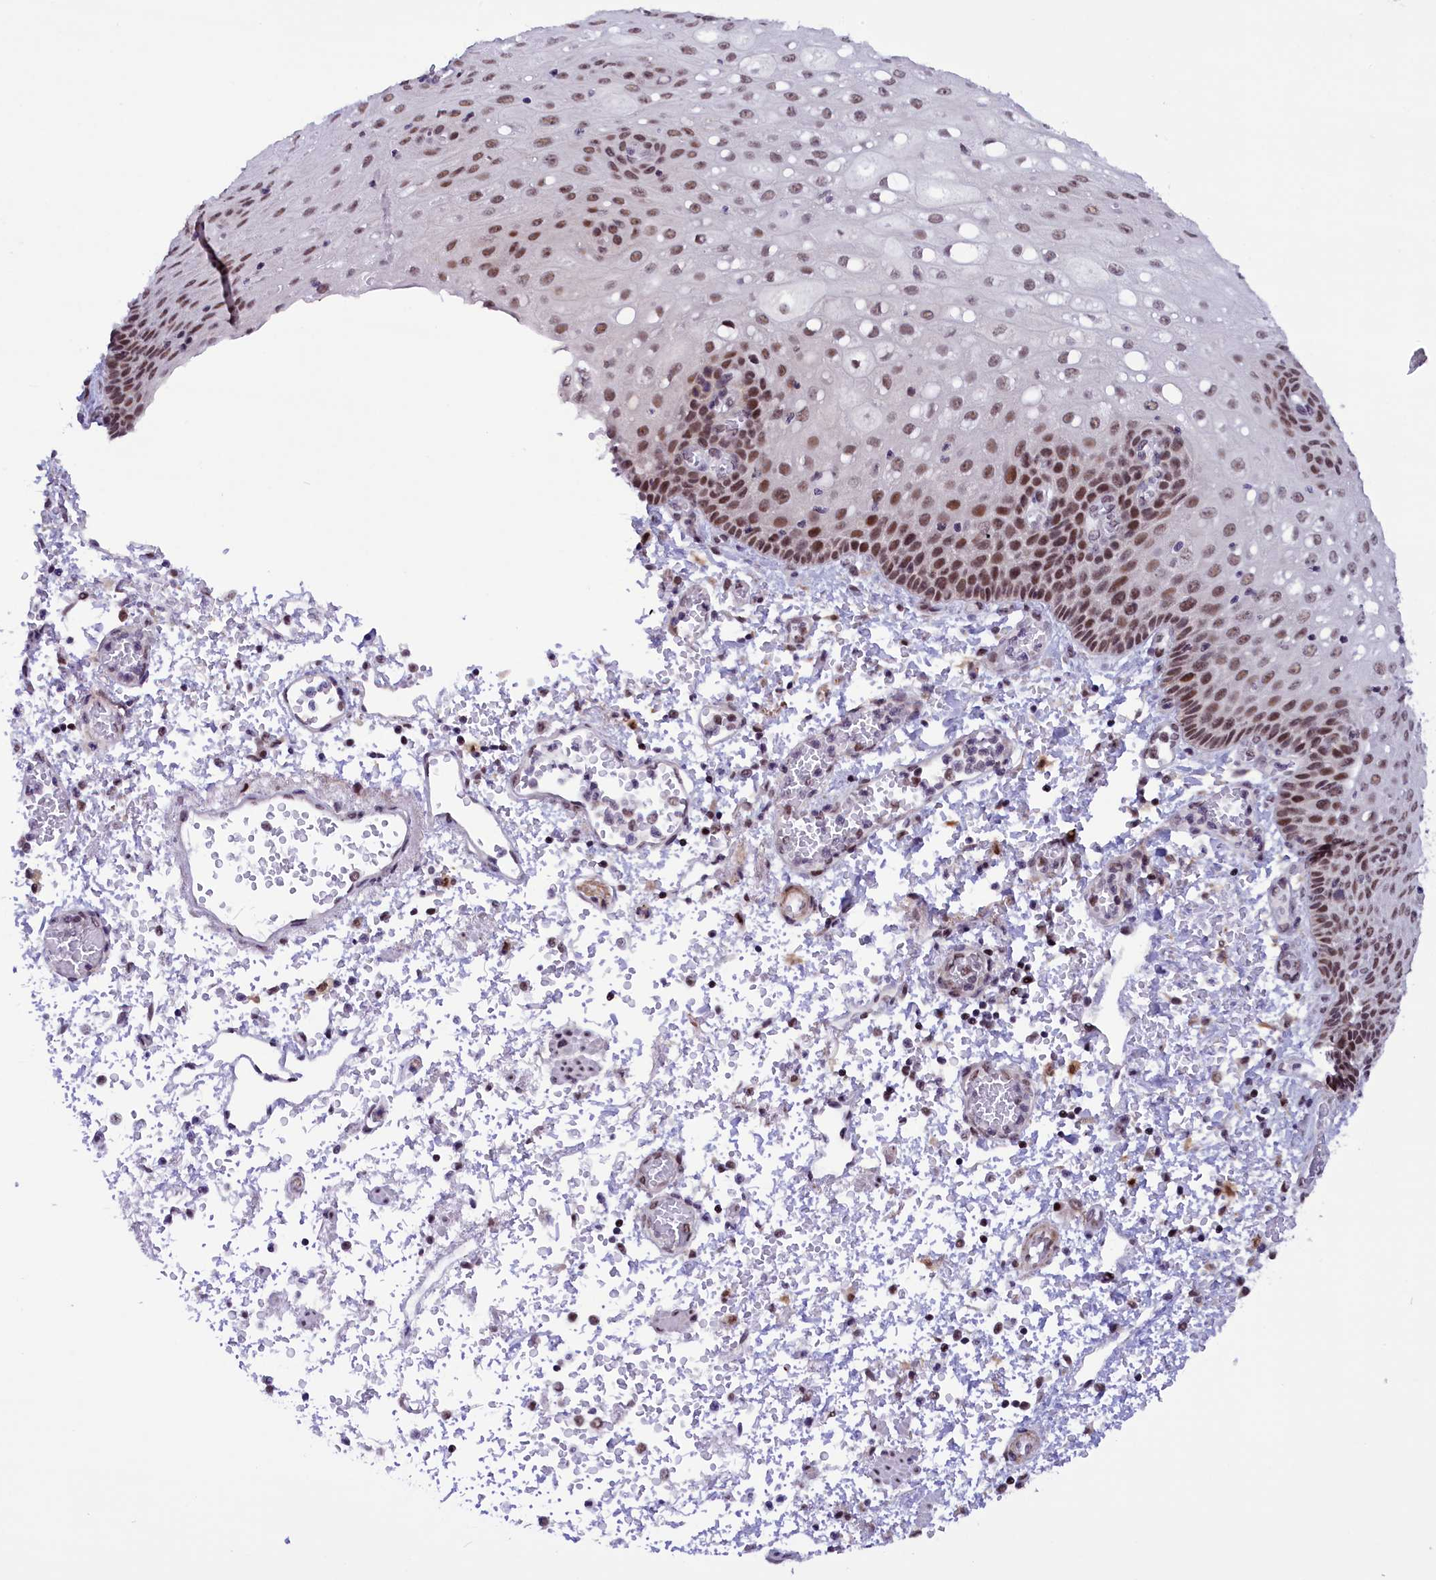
{"staining": {"intensity": "moderate", "quantity": ">75%", "location": "nuclear"}, "tissue": "esophagus", "cell_type": "Squamous epithelial cells", "image_type": "normal", "snomed": [{"axis": "morphology", "description": "Normal tissue, NOS"}, {"axis": "topography", "description": "Esophagus"}], "caption": "IHC of benign human esophagus demonstrates medium levels of moderate nuclear staining in approximately >75% of squamous epithelial cells.", "gene": "CDYL2", "patient": {"sex": "male", "age": 81}}